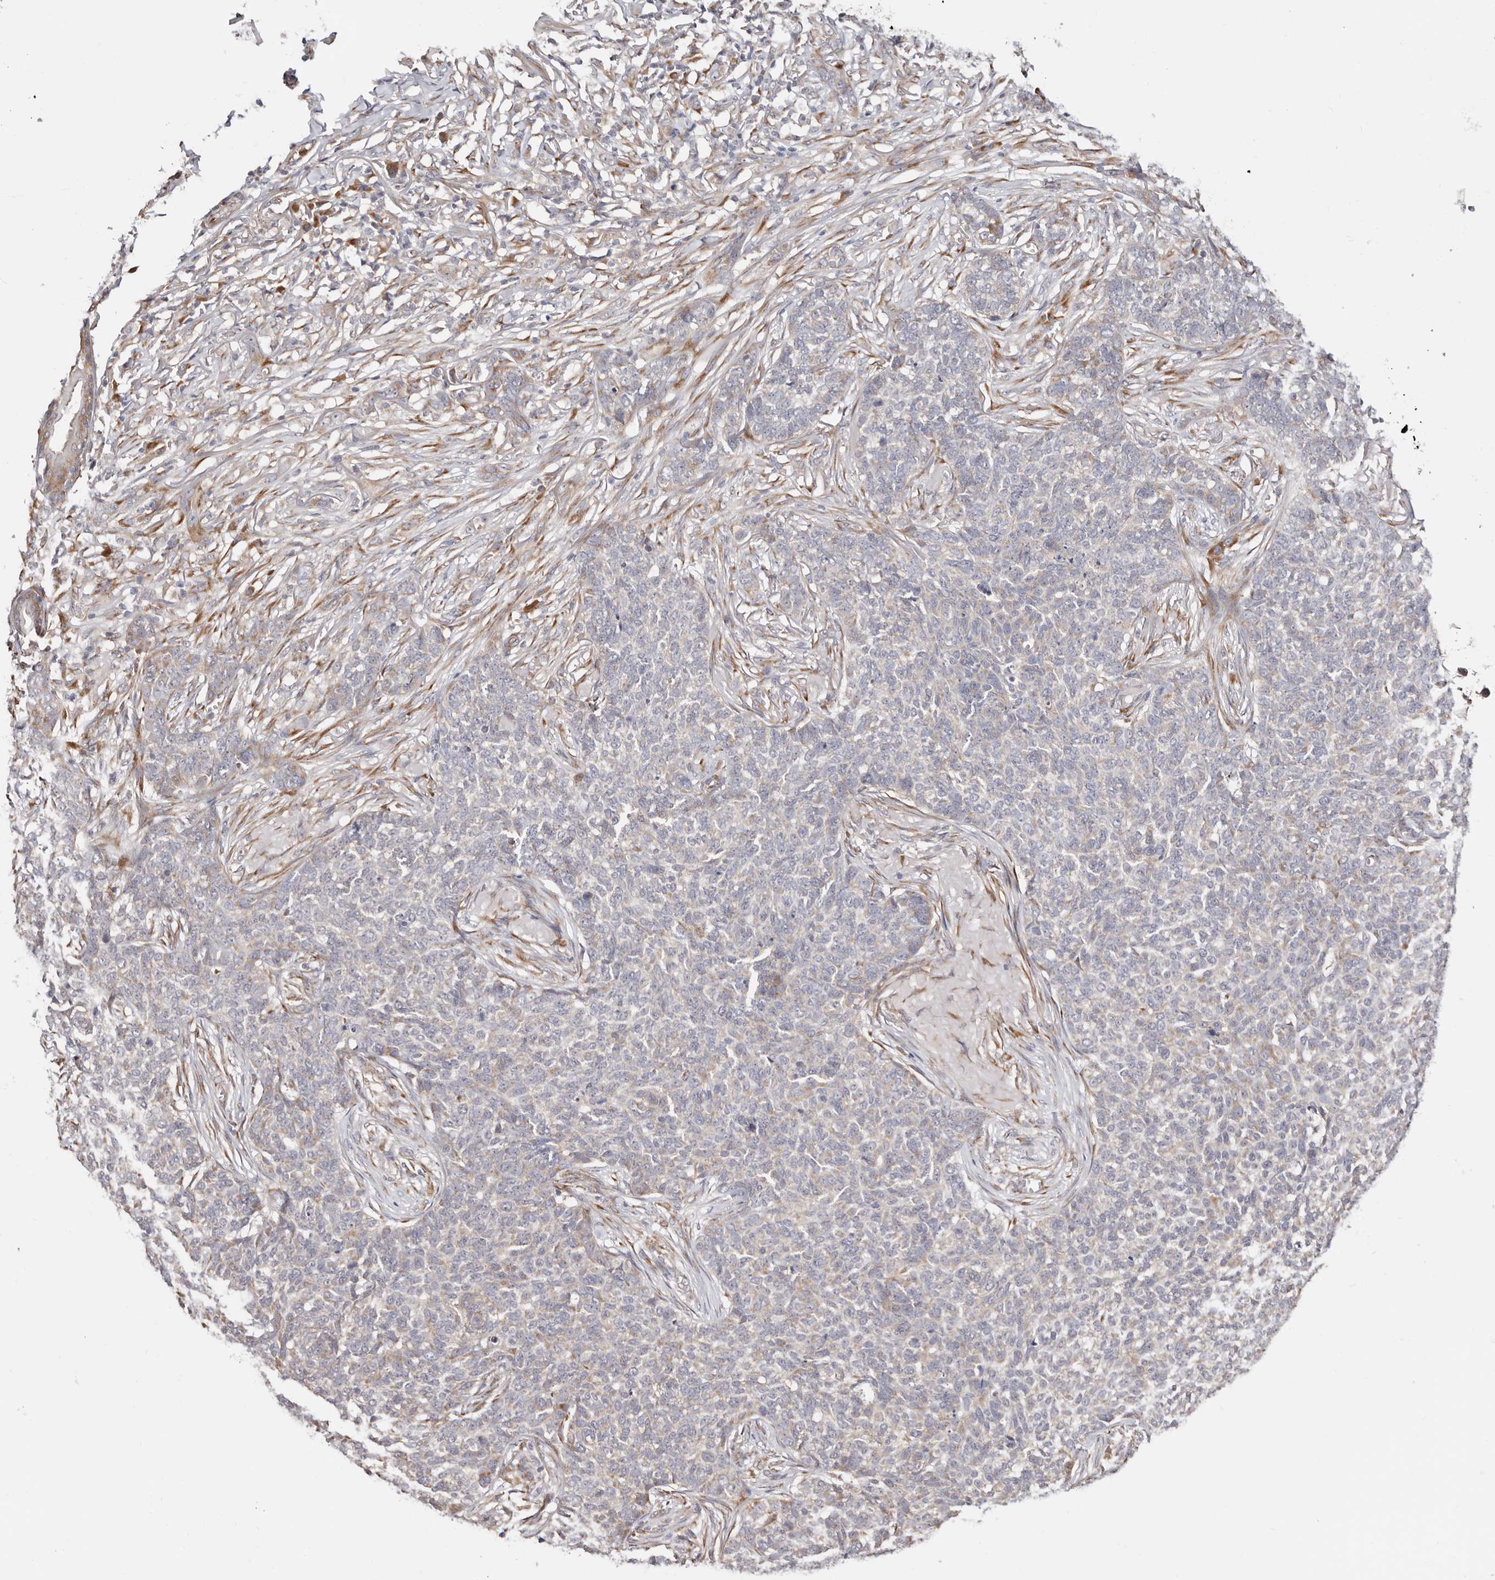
{"staining": {"intensity": "negative", "quantity": "none", "location": "none"}, "tissue": "skin cancer", "cell_type": "Tumor cells", "image_type": "cancer", "snomed": [{"axis": "morphology", "description": "Basal cell carcinoma"}, {"axis": "topography", "description": "Skin"}], "caption": "Micrograph shows no significant protein staining in tumor cells of basal cell carcinoma (skin).", "gene": "BCL2L15", "patient": {"sex": "male", "age": 85}}